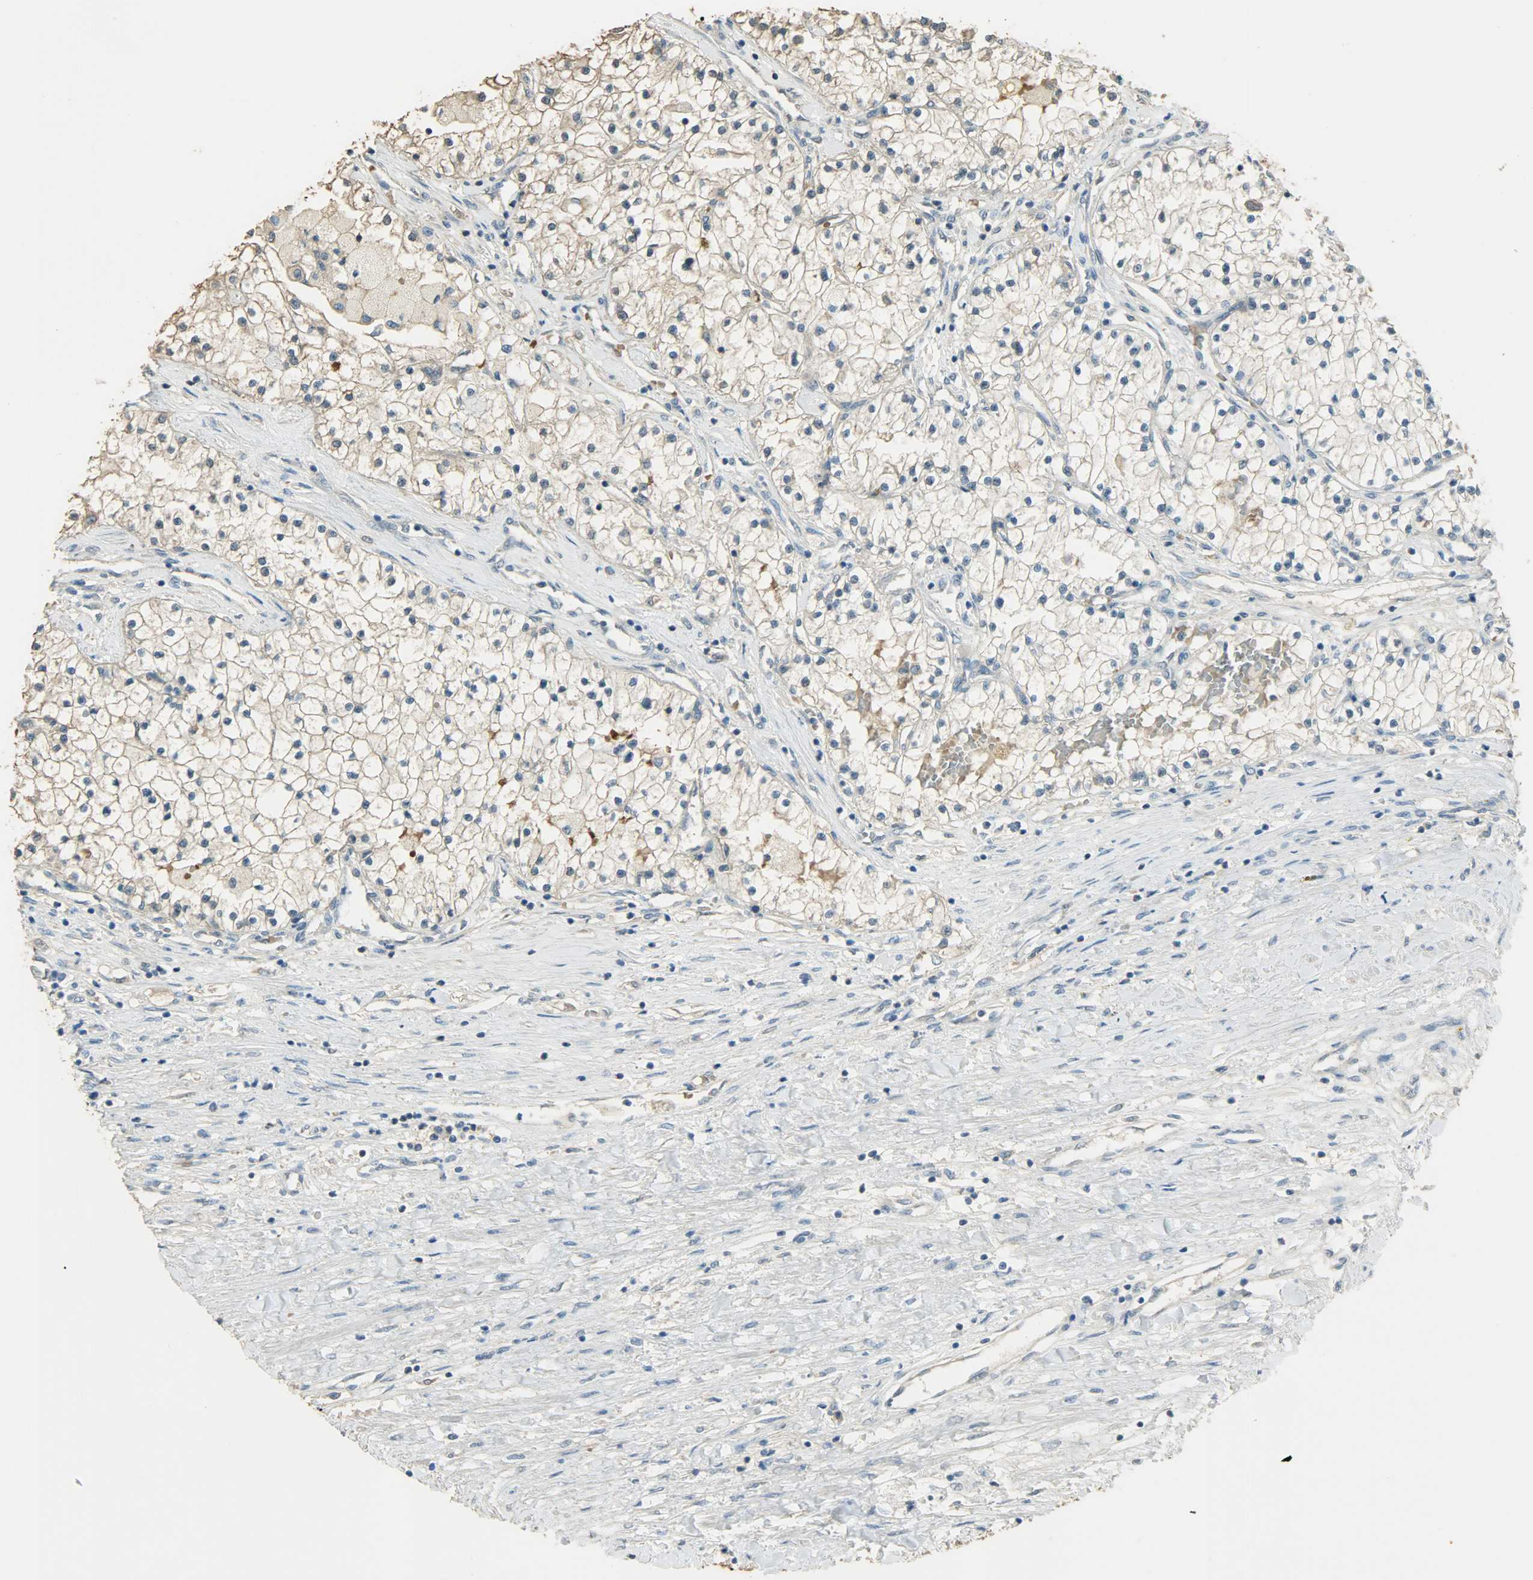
{"staining": {"intensity": "weak", "quantity": "<25%", "location": "cytoplasmic/membranous"}, "tissue": "renal cancer", "cell_type": "Tumor cells", "image_type": "cancer", "snomed": [{"axis": "morphology", "description": "Adenocarcinoma, NOS"}, {"axis": "topography", "description": "Kidney"}], "caption": "High power microscopy micrograph of an immunohistochemistry micrograph of renal adenocarcinoma, revealing no significant expression in tumor cells.", "gene": "PRMT5", "patient": {"sex": "male", "age": 68}}